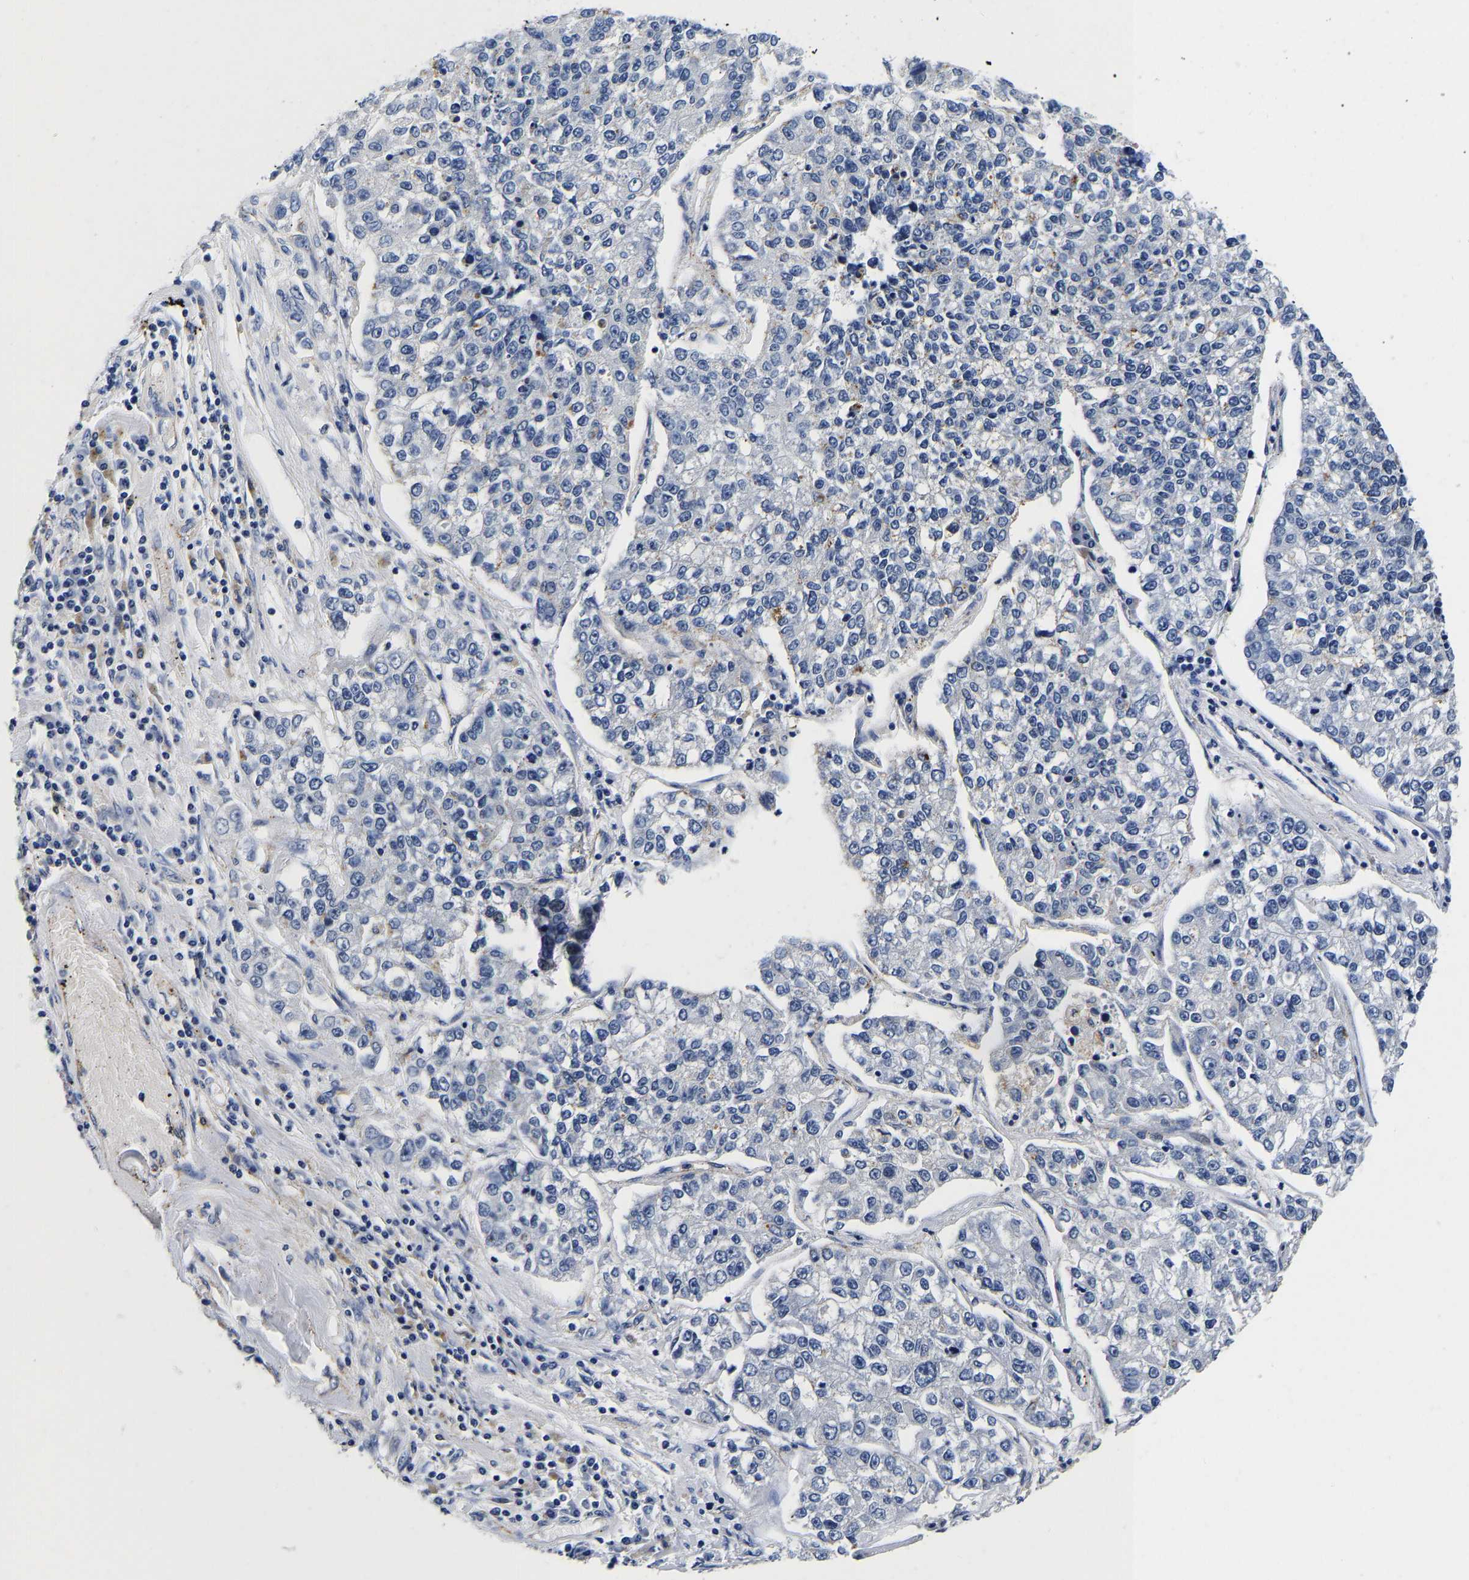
{"staining": {"intensity": "negative", "quantity": "none", "location": "none"}, "tissue": "lung cancer", "cell_type": "Tumor cells", "image_type": "cancer", "snomed": [{"axis": "morphology", "description": "Adenocarcinoma, NOS"}, {"axis": "topography", "description": "Lung"}], "caption": "DAB (3,3'-diaminobenzidine) immunohistochemical staining of human lung cancer shows no significant expression in tumor cells. (Stains: DAB (3,3'-diaminobenzidine) immunohistochemistry (IHC) with hematoxylin counter stain, Microscopy: brightfield microscopy at high magnification).", "gene": "GRN", "patient": {"sex": "male", "age": 49}}